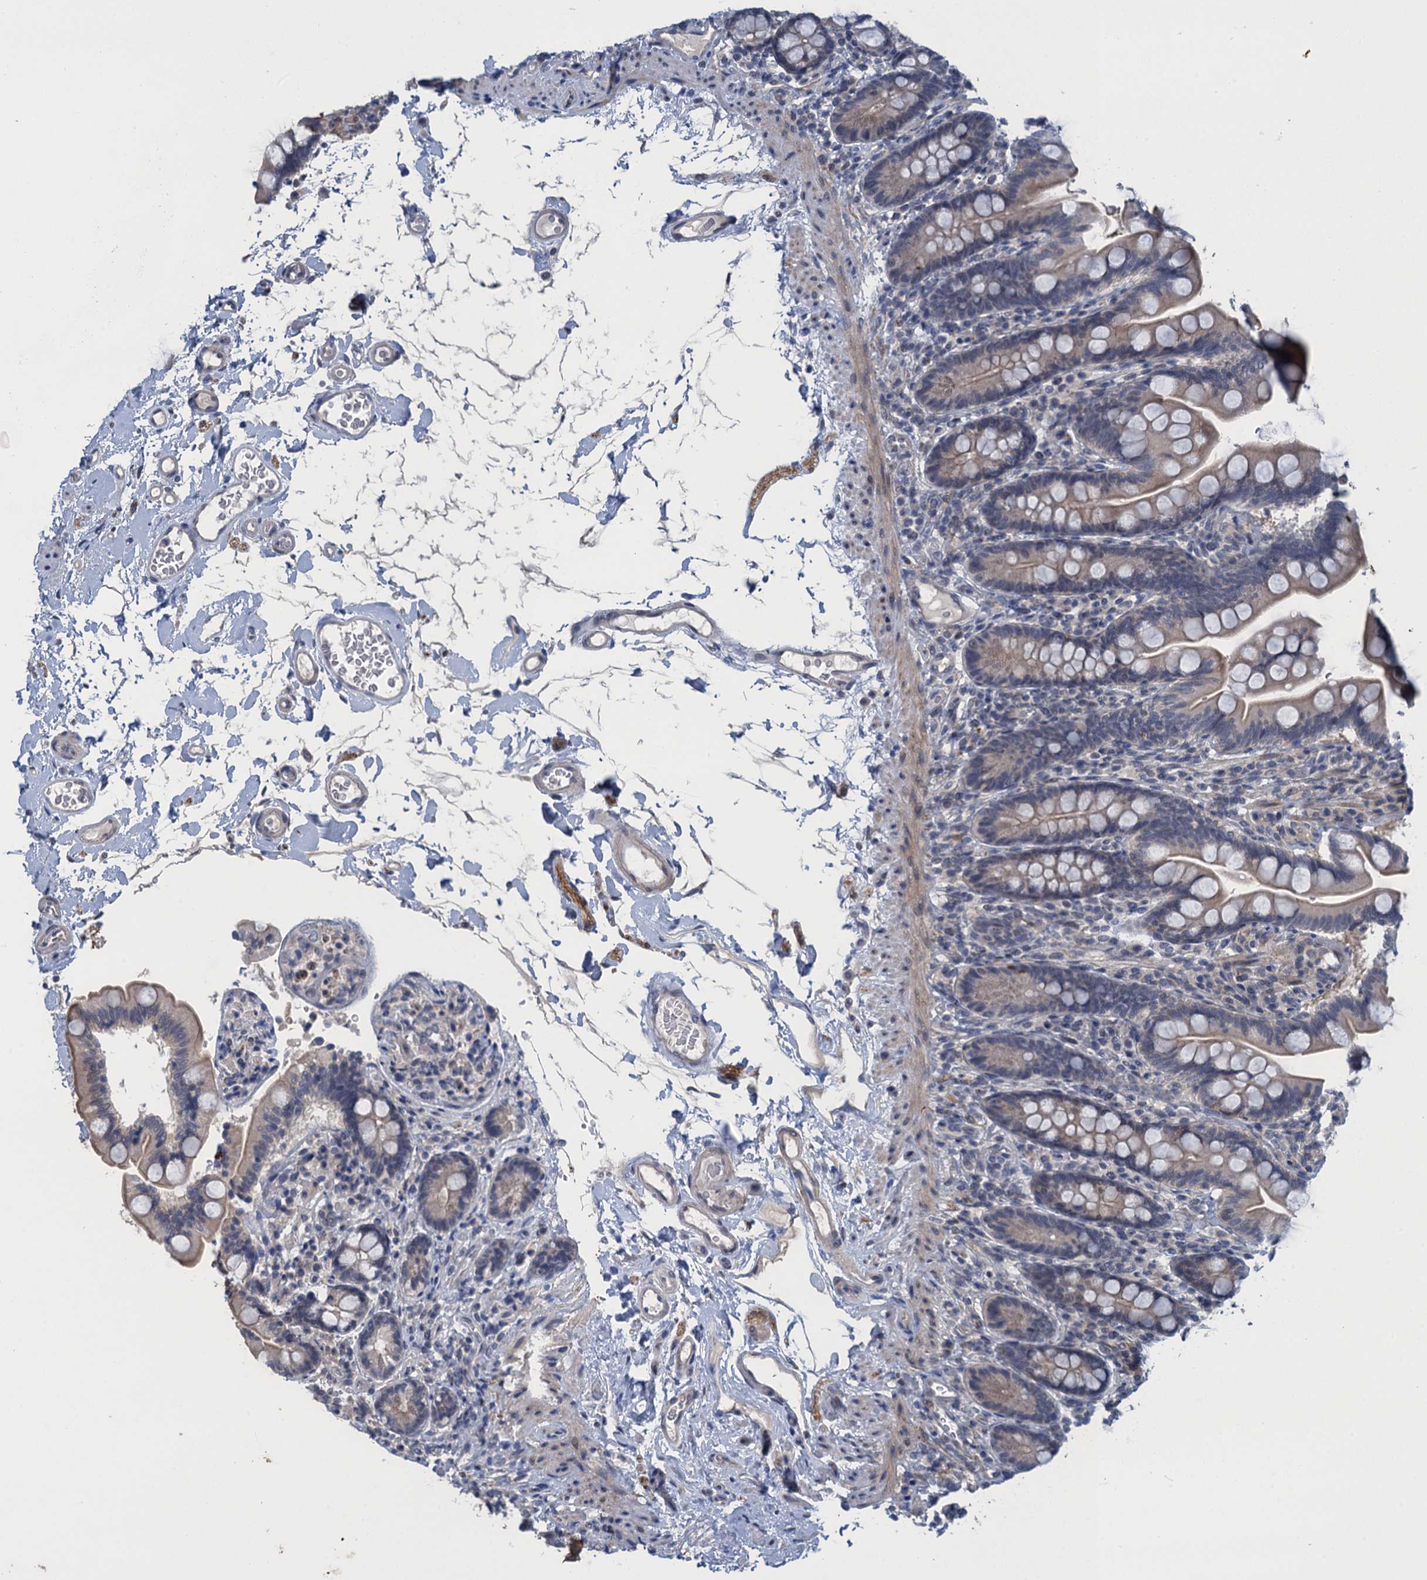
{"staining": {"intensity": "weak", "quantity": "<25%", "location": "cytoplasmic/membranous"}, "tissue": "small intestine", "cell_type": "Glandular cells", "image_type": "normal", "snomed": [{"axis": "morphology", "description": "Normal tissue, NOS"}, {"axis": "topography", "description": "Small intestine"}], "caption": "High power microscopy micrograph of an immunohistochemistry histopathology image of unremarkable small intestine, revealing no significant staining in glandular cells.", "gene": "MRFAP1", "patient": {"sex": "female", "age": 64}}